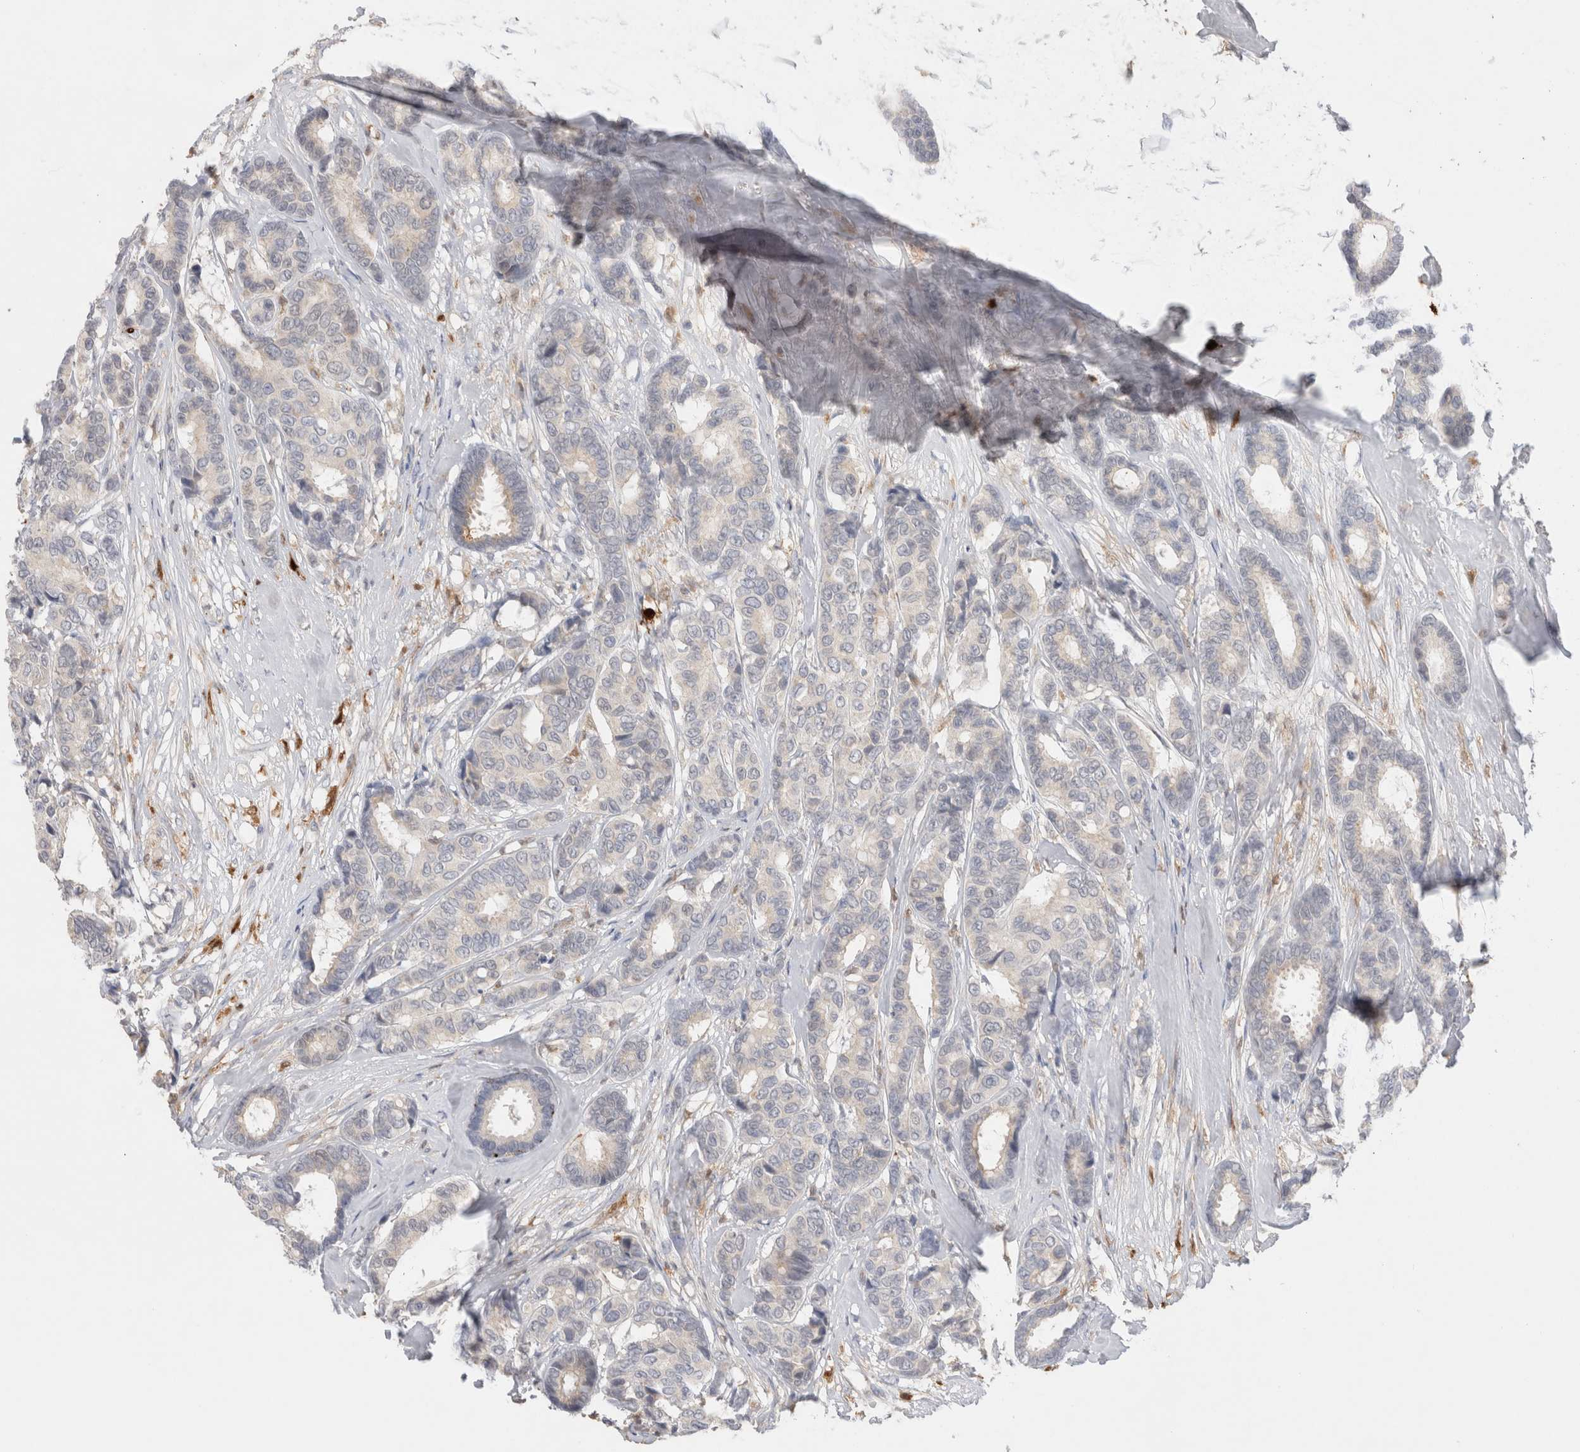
{"staining": {"intensity": "negative", "quantity": "none", "location": "none"}, "tissue": "breast cancer", "cell_type": "Tumor cells", "image_type": "cancer", "snomed": [{"axis": "morphology", "description": "Duct carcinoma"}, {"axis": "topography", "description": "Breast"}], "caption": "High power microscopy photomicrograph of an IHC micrograph of intraductal carcinoma (breast), revealing no significant staining in tumor cells.", "gene": "HPGDS", "patient": {"sex": "female", "age": 87}}